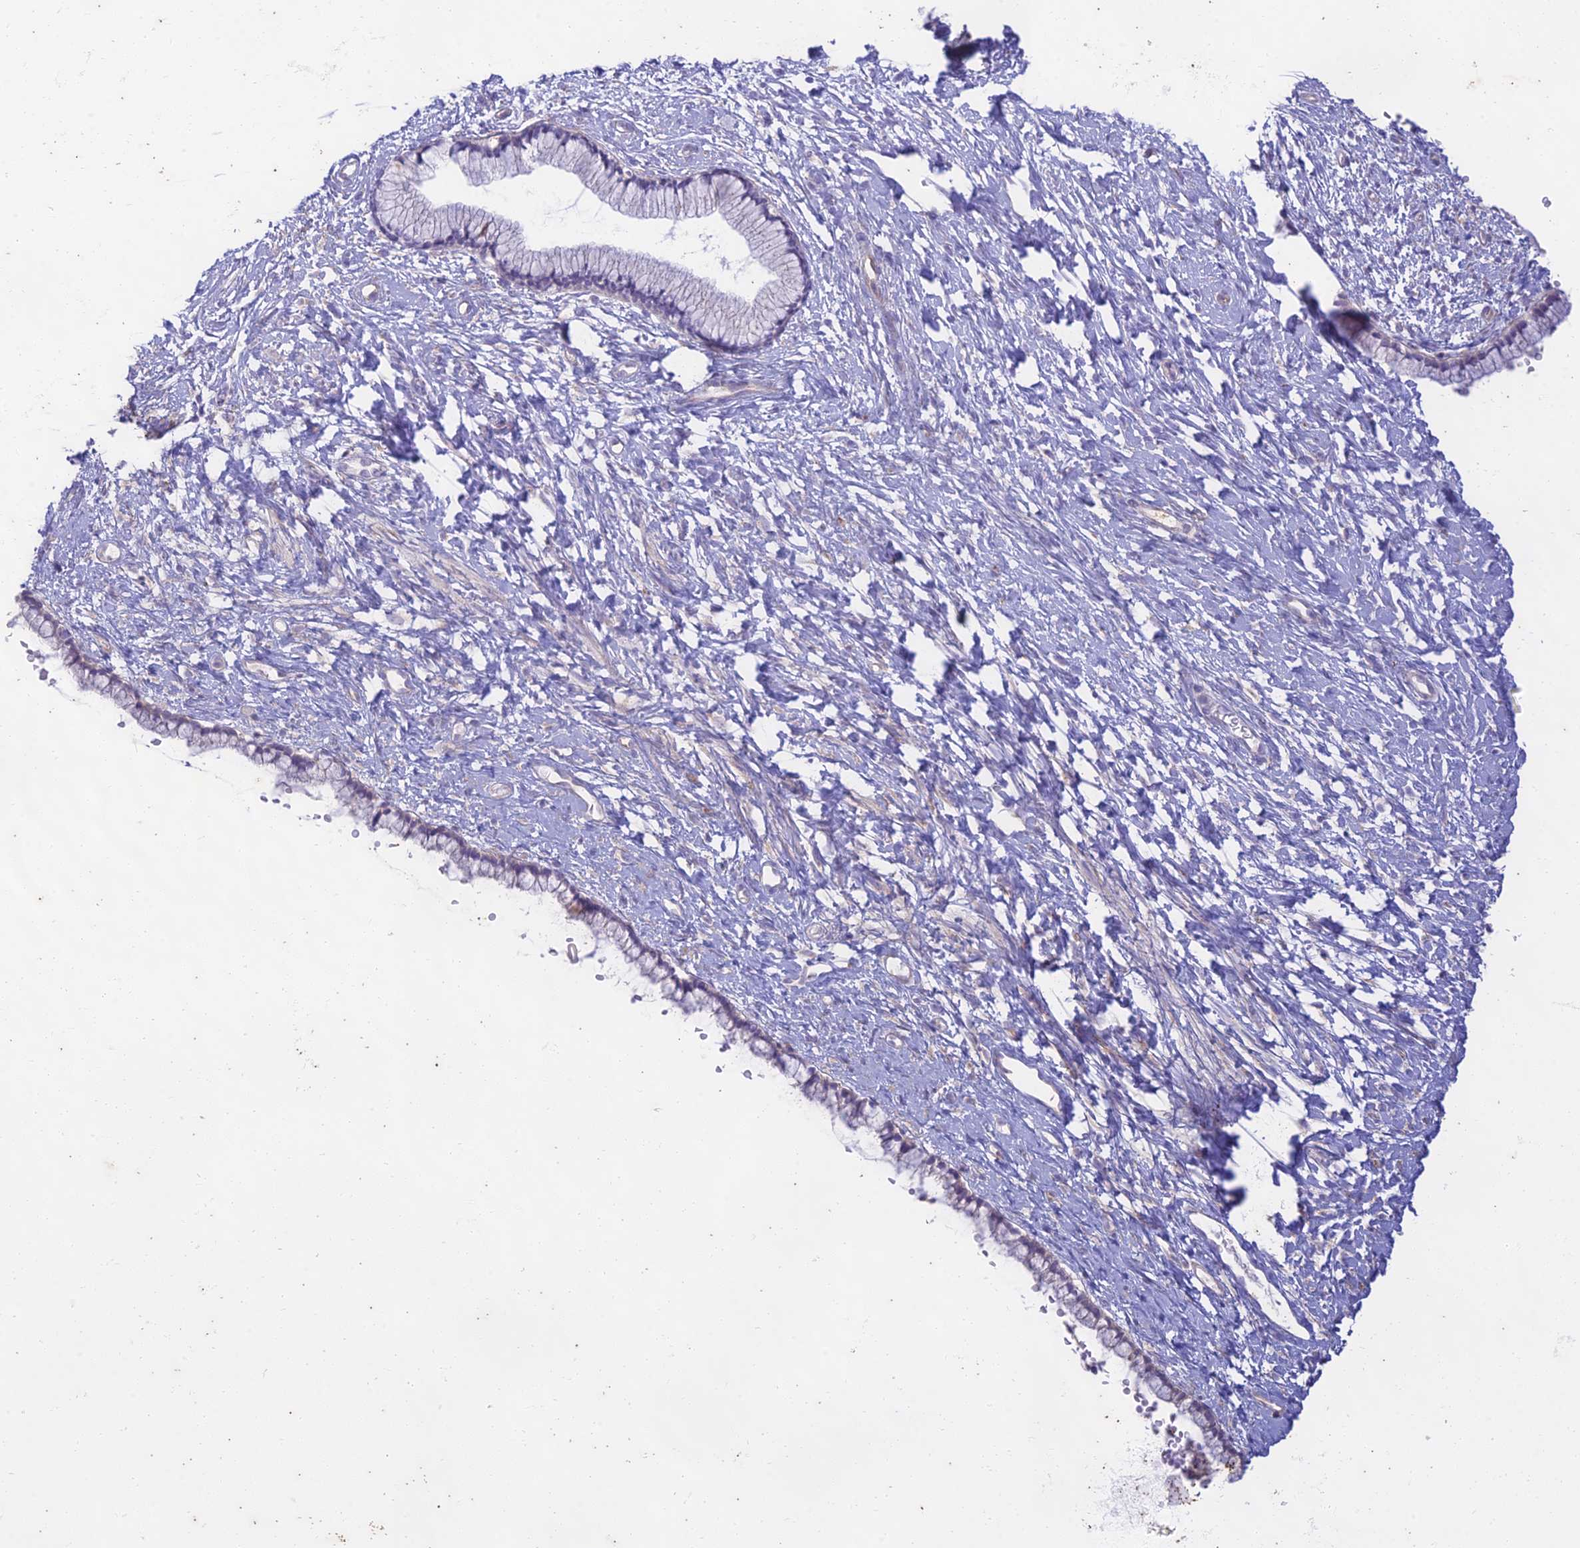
{"staining": {"intensity": "negative", "quantity": "none", "location": "none"}, "tissue": "cervix", "cell_type": "Glandular cells", "image_type": "normal", "snomed": [{"axis": "morphology", "description": "Normal tissue, NOS"}, {"axis": "topography", "description": "Cervix"}], "caption": "Immunohistochemistry (IHC) of unremarkable cervix displays no expression in glandular cells. (Brightfield microscopy of DAB (3,3'-diaminobenzidine) immunohistochemistry at high magnification).", "gene": "PTCD2", "patient": {"sex": "female", "age": 57}}